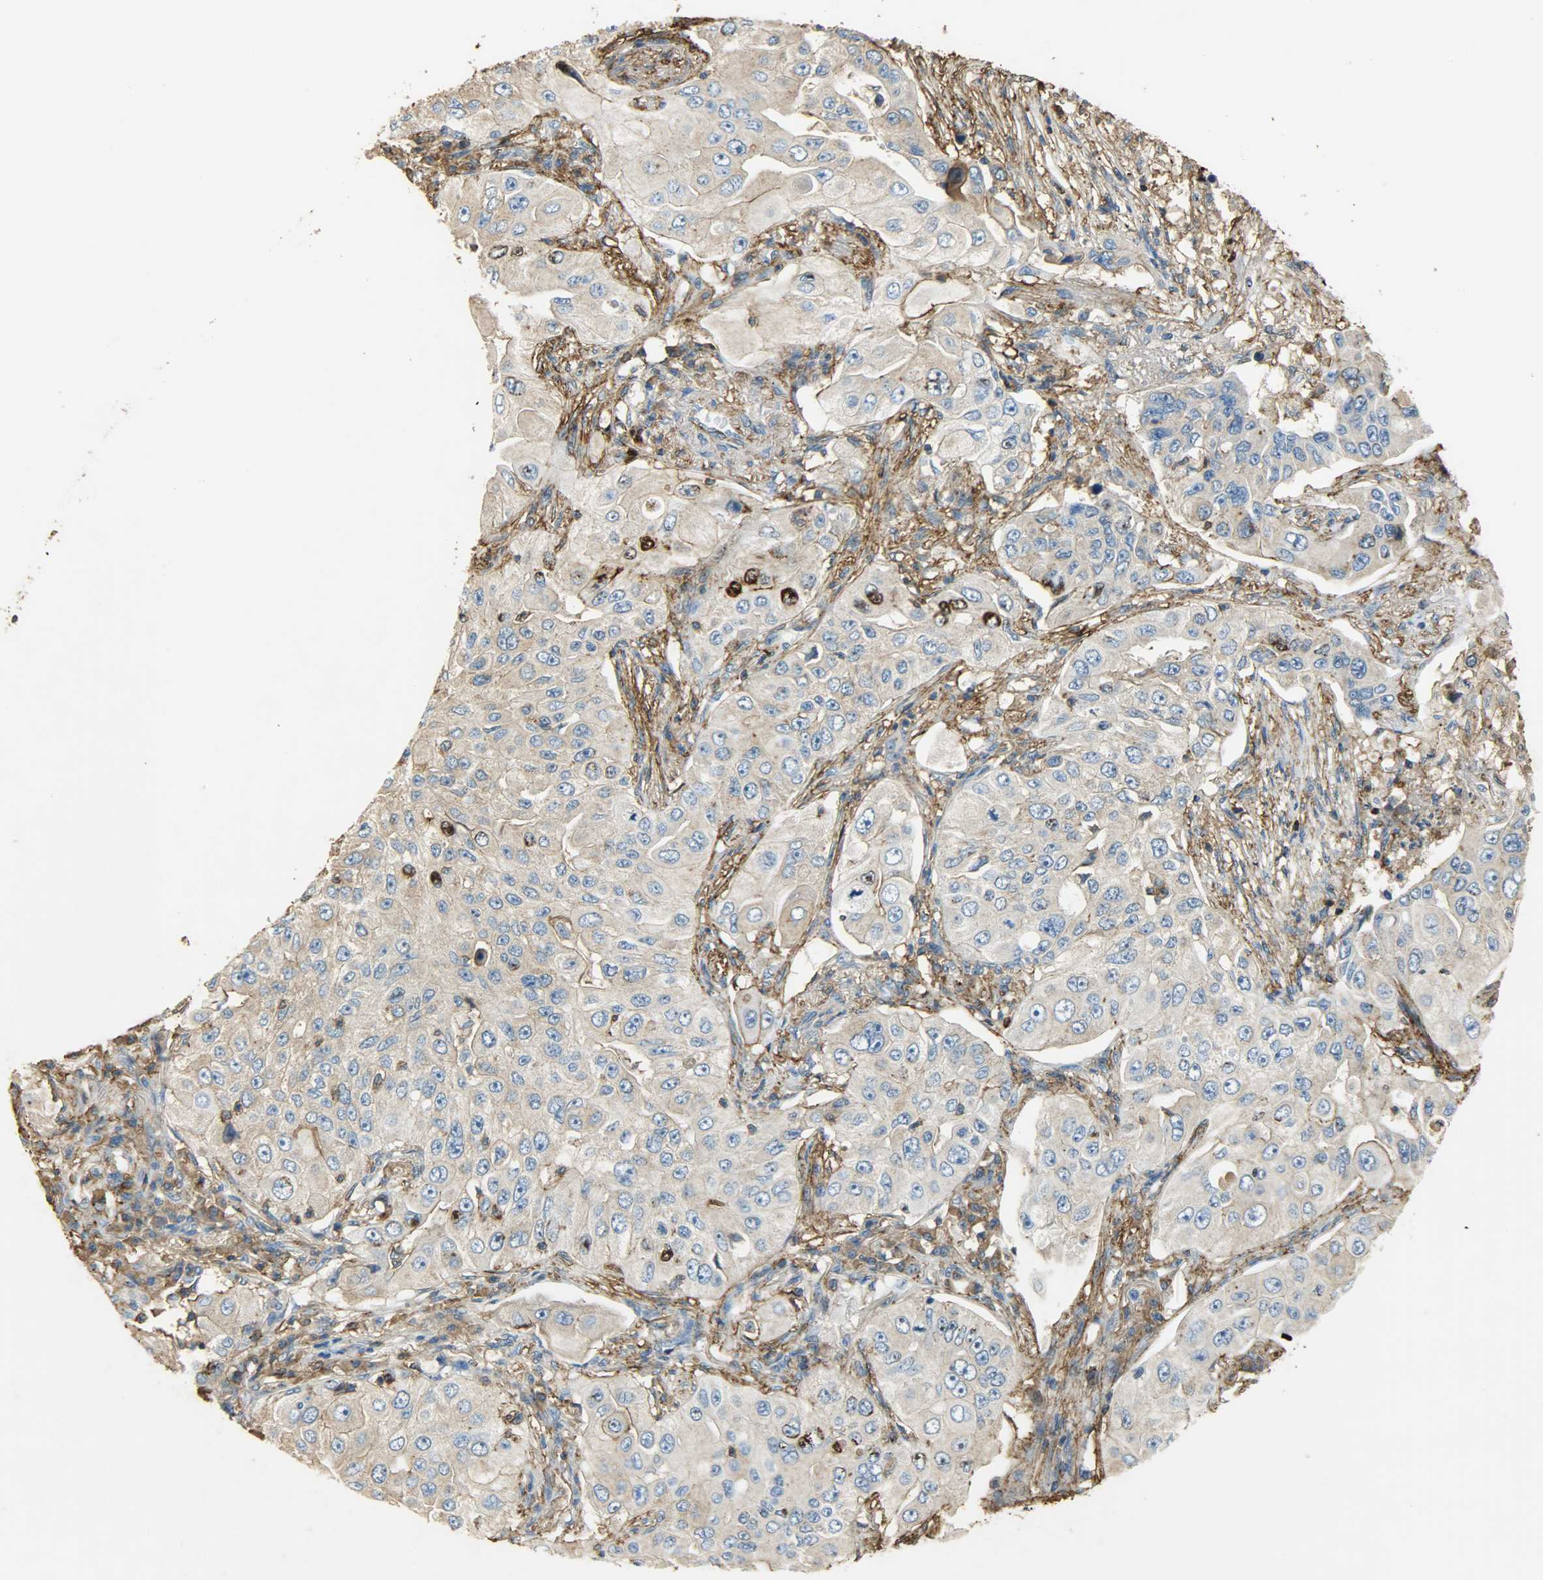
{"staining": {"intensity": "strong", "quantity": "<25%", "location": "nuclear"}, "tissue": "lung cancer", "cell_type": "Tumor cells", "image_type": "cancer", "snomed": [{"axis": "morphology", "description": "Adenocarcinoma, NOS"}, {"axis": "topography", "description": "Lung"}], "caption": "Protein positivity by immunohistochemistry (IHC) reveals strong nuclear positivity in about <25% of tumor cells in adenocarcinoma (lung).", "gene": "ANXA6", "patient": {"sex": "male", "age": 84}}